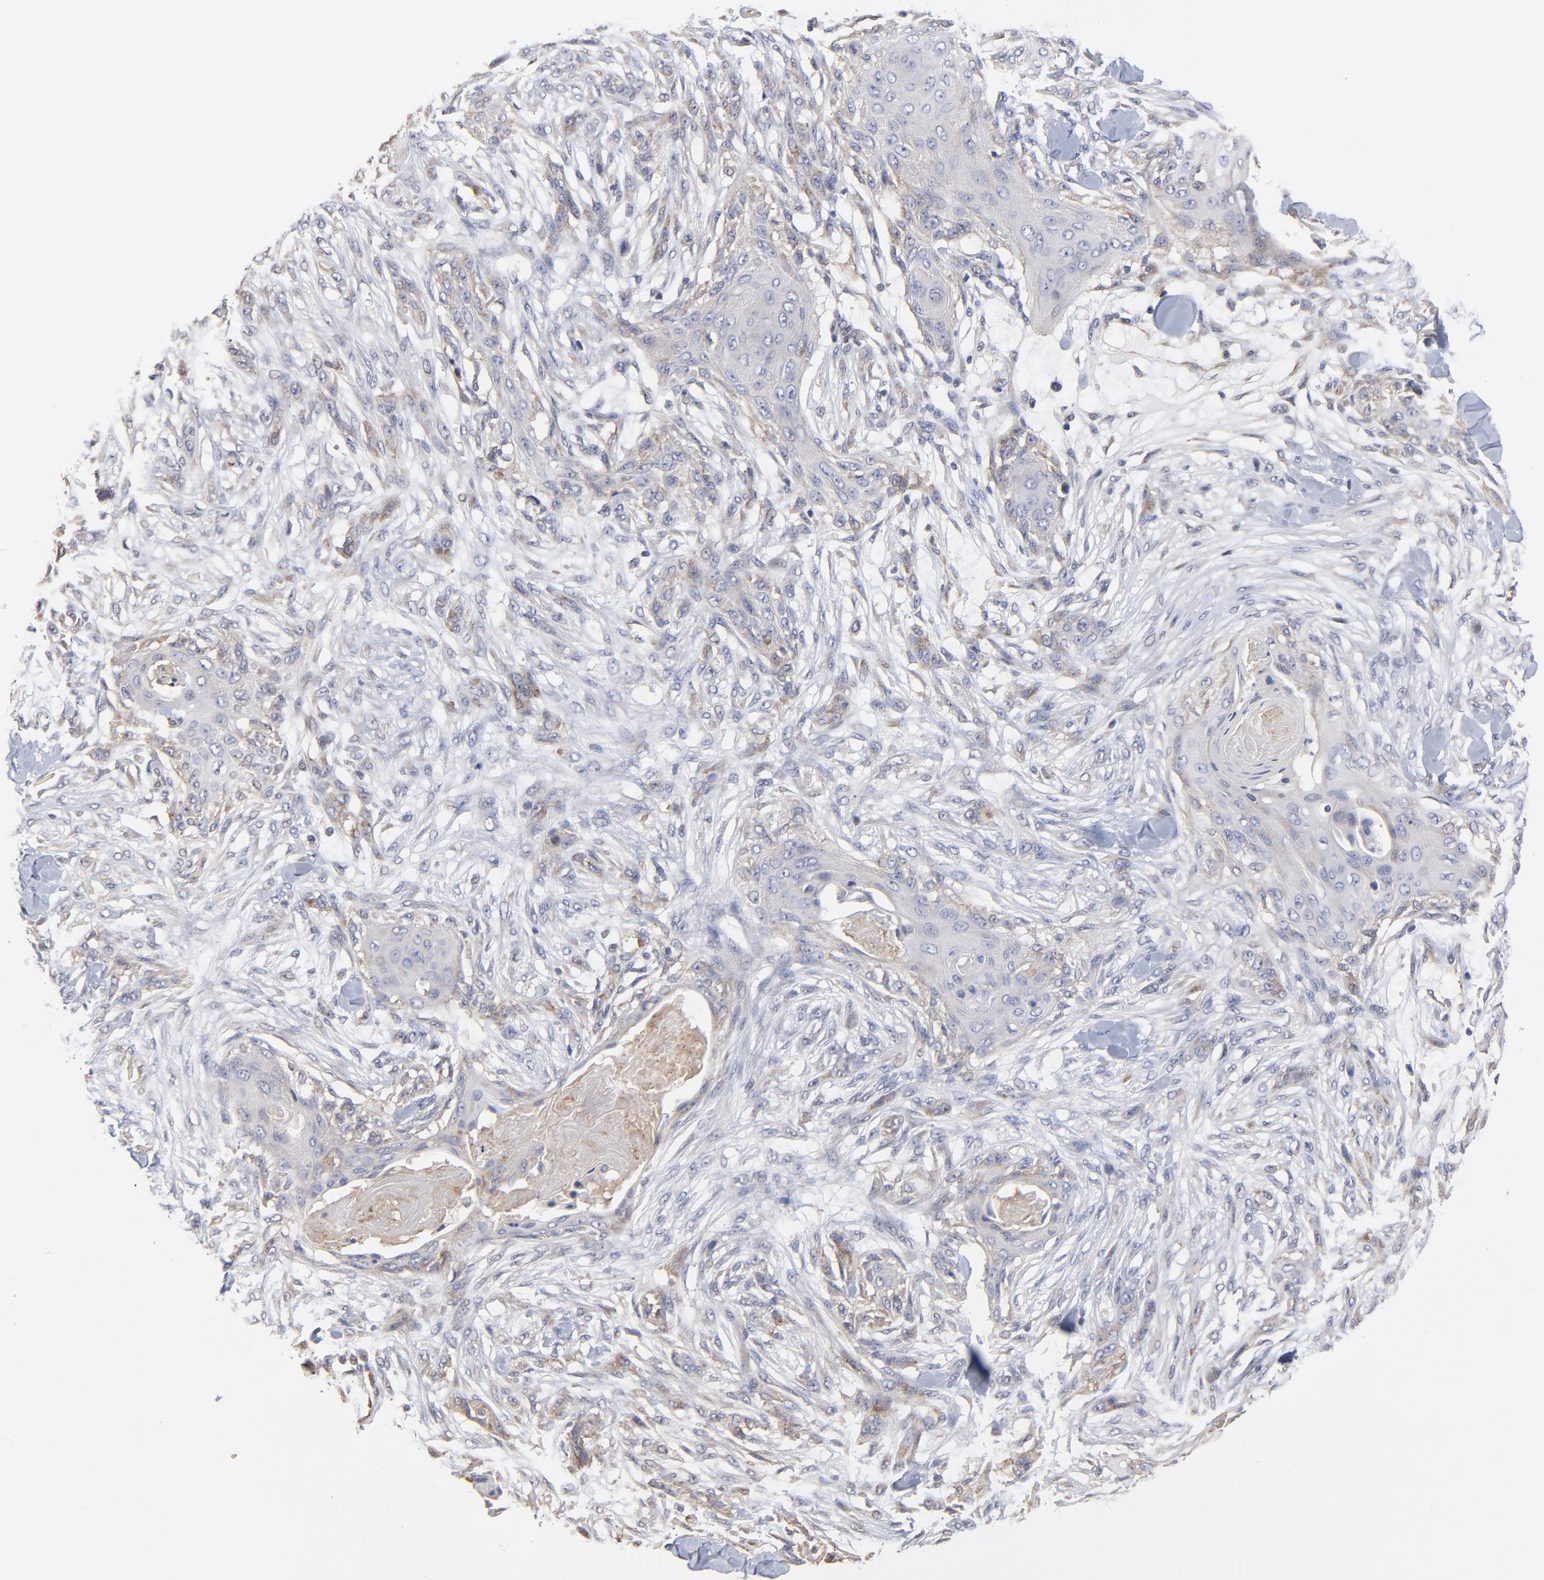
{"staining": {"intensity": "moderate", "quantity": "25%-75%", "location": "cytoplasmic/membranous"}, "tissue": "skin cancer", "cell_type": "Tumor cells", "image_type": "cancer", "snomed": [{"axis": "morphology", "description": "Squamous cell carcinoma, NOS"}, {"axis": "topography", "description": "Skin"}], "caption": "Protein positivity by immunohistochemistry demonstrates moderate cytoplasmic/membranous staining in approximately 25%-75% of tumor cells in skin squamous cell carcinoma.", "gene": "ZNF157", "patient": {"sex": "female", "age": 59}}